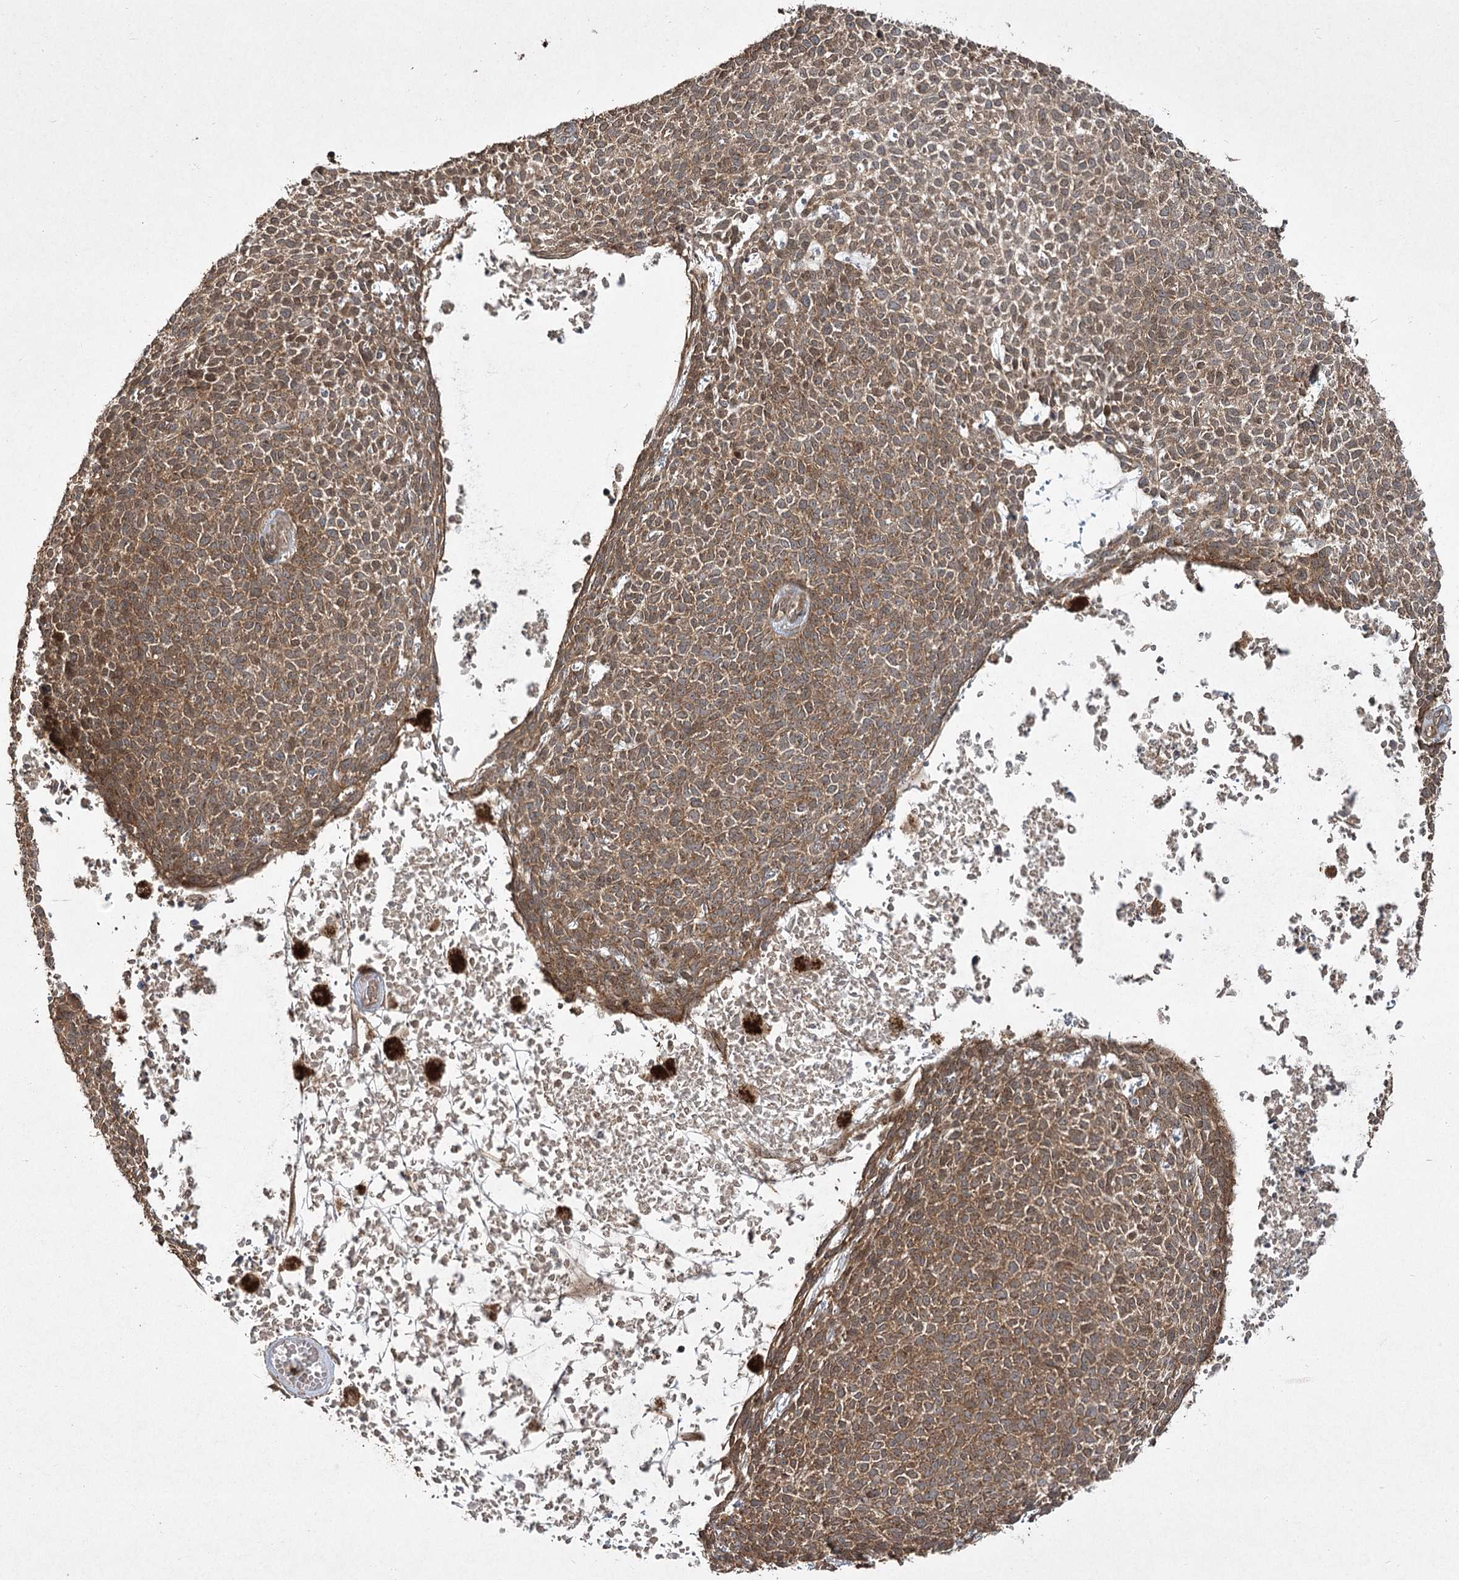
{"staining": {"intensity": "moderate", "quantity": ">75%", "location": "cytoplasmic/membranous,nuclear"}, "tissue": "skin cancer", "cell_type": "Tumor cells", "image_type": "cancer", "snomed": [{"axis": "morphology", "description": "Basal cell carcinoma"}, {"axis": "topography", "description": "Skin"}], "caption": "About >75% of tumor cells in human basal cell carcinoma (skin) display moderate cytoplasmic/membranous and nuclear protein expression as visualized by brown immunohistochemical staining.", "gene": "CPLANE1", "patient": {"sex": "female", "age": 84}}